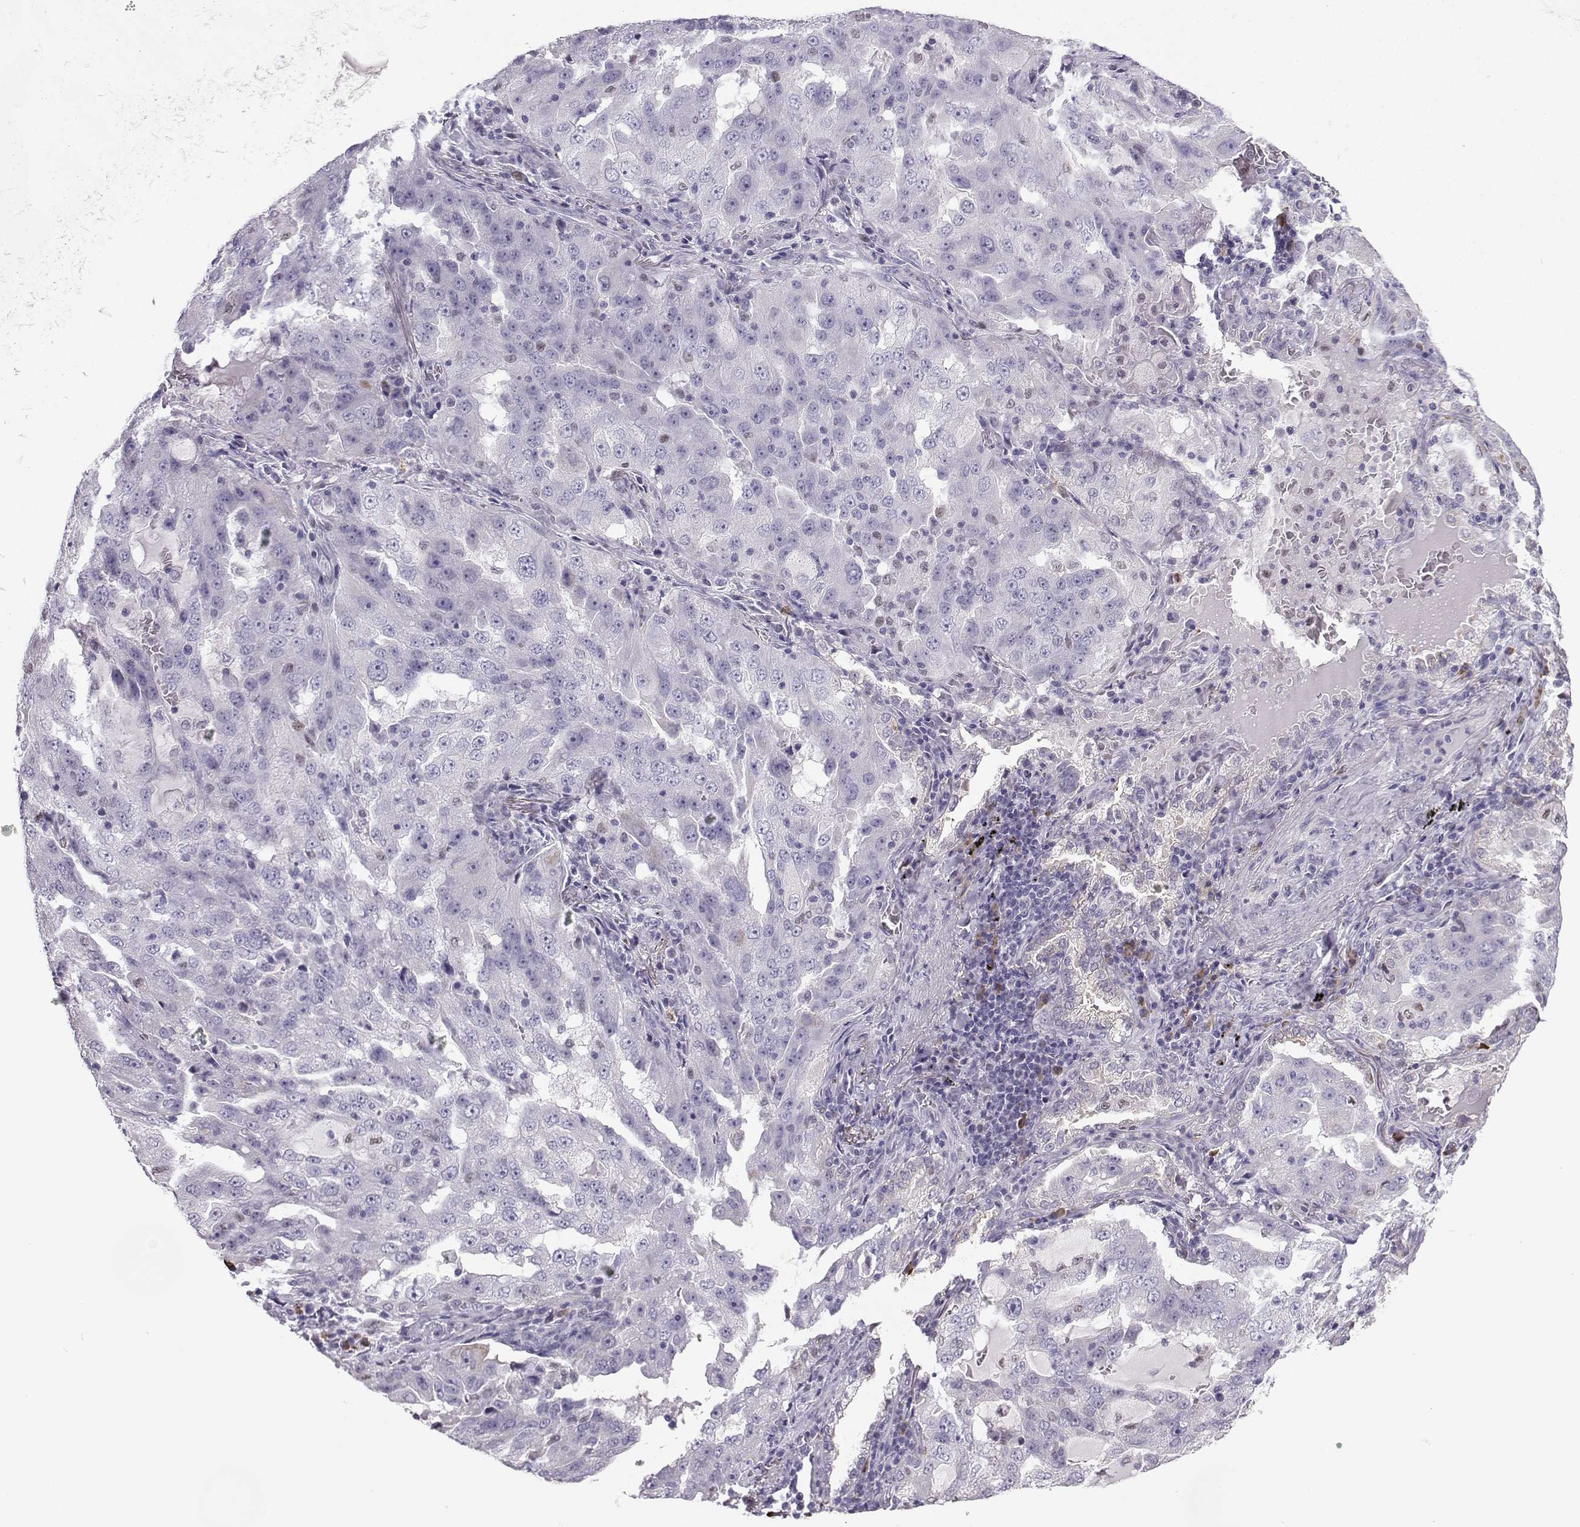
{"staining": {"intensity": "negative", "quantity": "none", "location": "none"}, "tissue": "lung cancer", "cell_type": "Tumor cells", "image_type": "cancer", "snomed": [{"axis": "morphology", "description": "Adenocarcinoma, NOS"}, {"axis": "topography", "description": "Lung"}], "caption": "Immunohistochemistry image of human lung cancer (adenocarcinoma) stained for a protein (brown), which reveals no positivity in tumor cells. (DAB IHC visualized using brightfield microscopy, high magnification).", "gene": "DCLK3", "patient": {"sex": "female", "age": 61}}